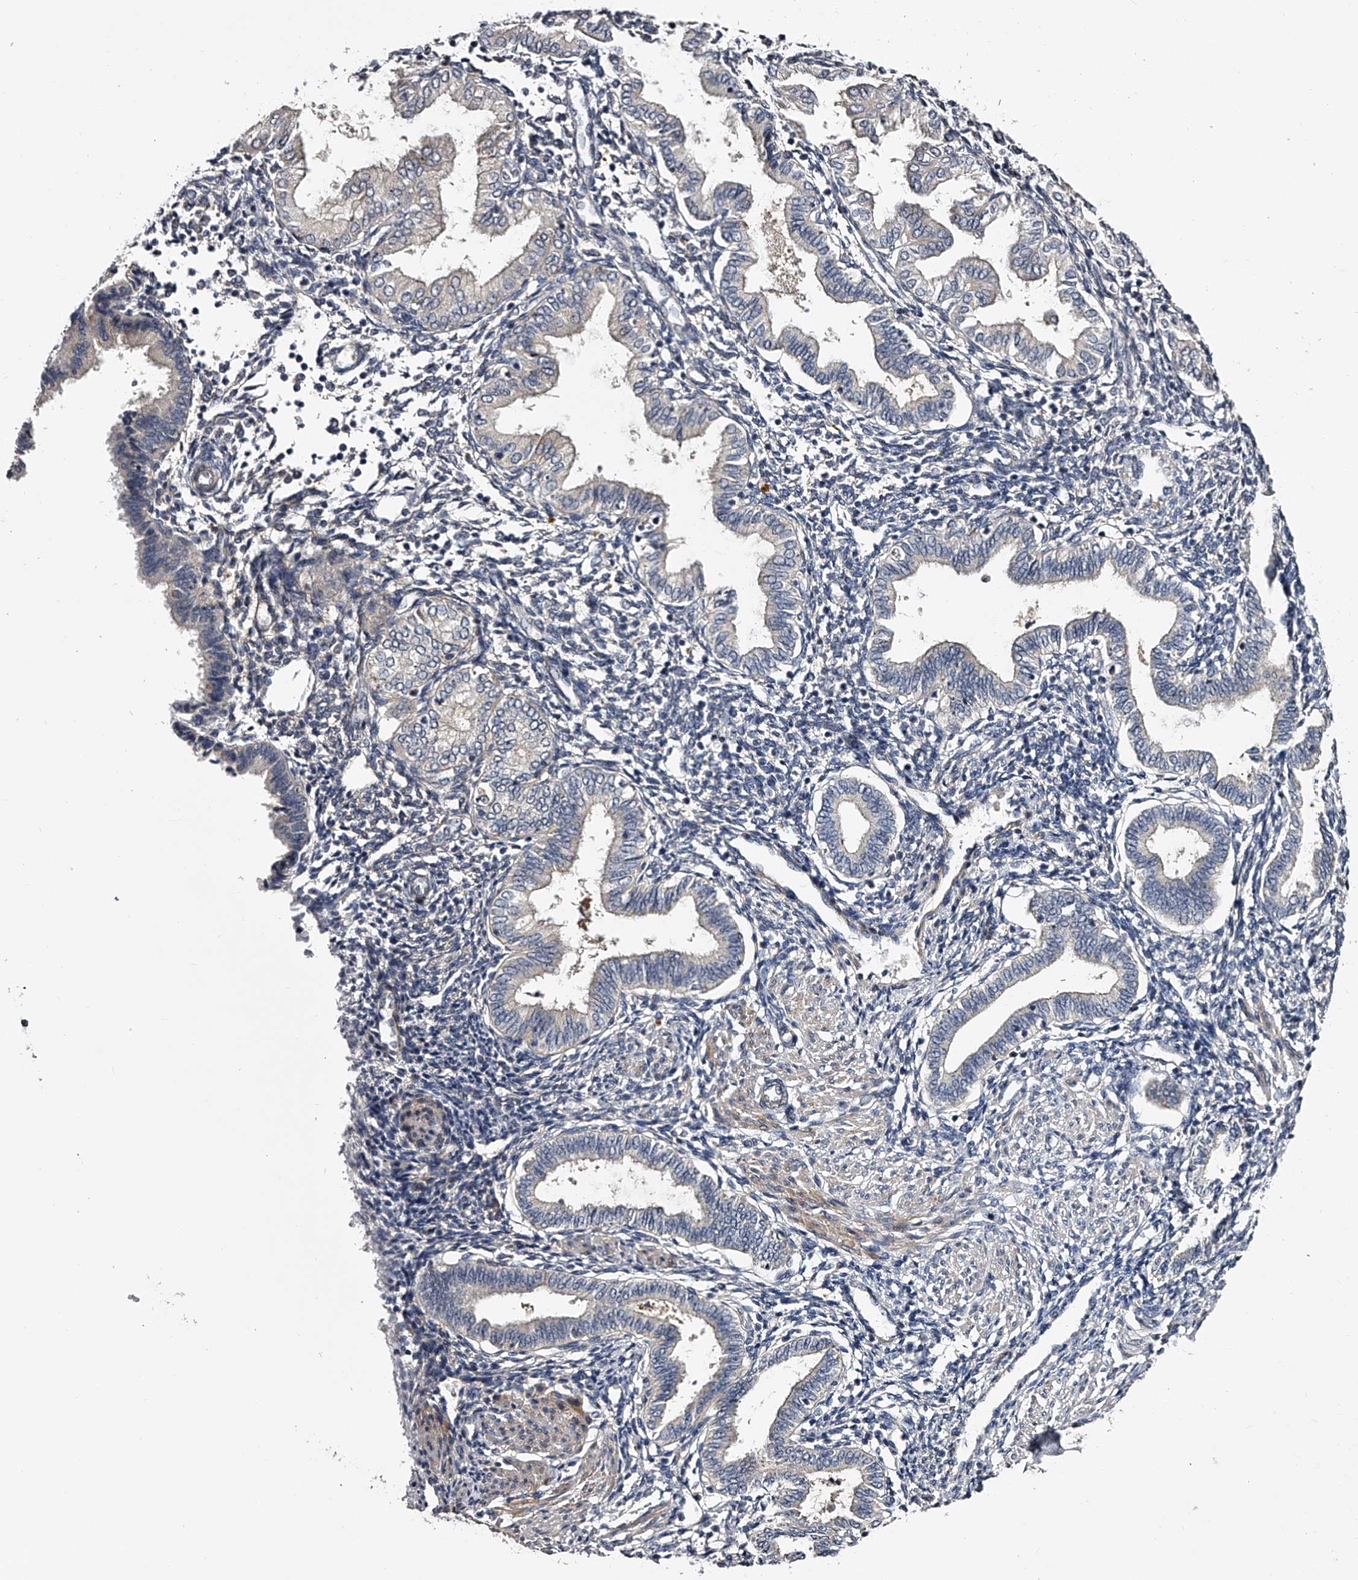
{"staining": {"intensity": "negative", "quantity": "none", "location": "none"}, "tissue": "endometrium", "cell_type": "Cells in endometrial stroma", "image_type": "normal", "snomed": [{"axis": "morphology", "description": "Normal tissue, NOS"}, {"axis": "topography", "description": "Endometrium"}], "caption": "Cells in endometrial stroma show no significant protein staining in unremarkable endometrium. (DAB (3,3'-diaminobenzidine) immunohistochemistry visualized using brightfield microscopy, high magnification).", "gene": "MDN1", "patient": {"sex": "female", "age": 53}}